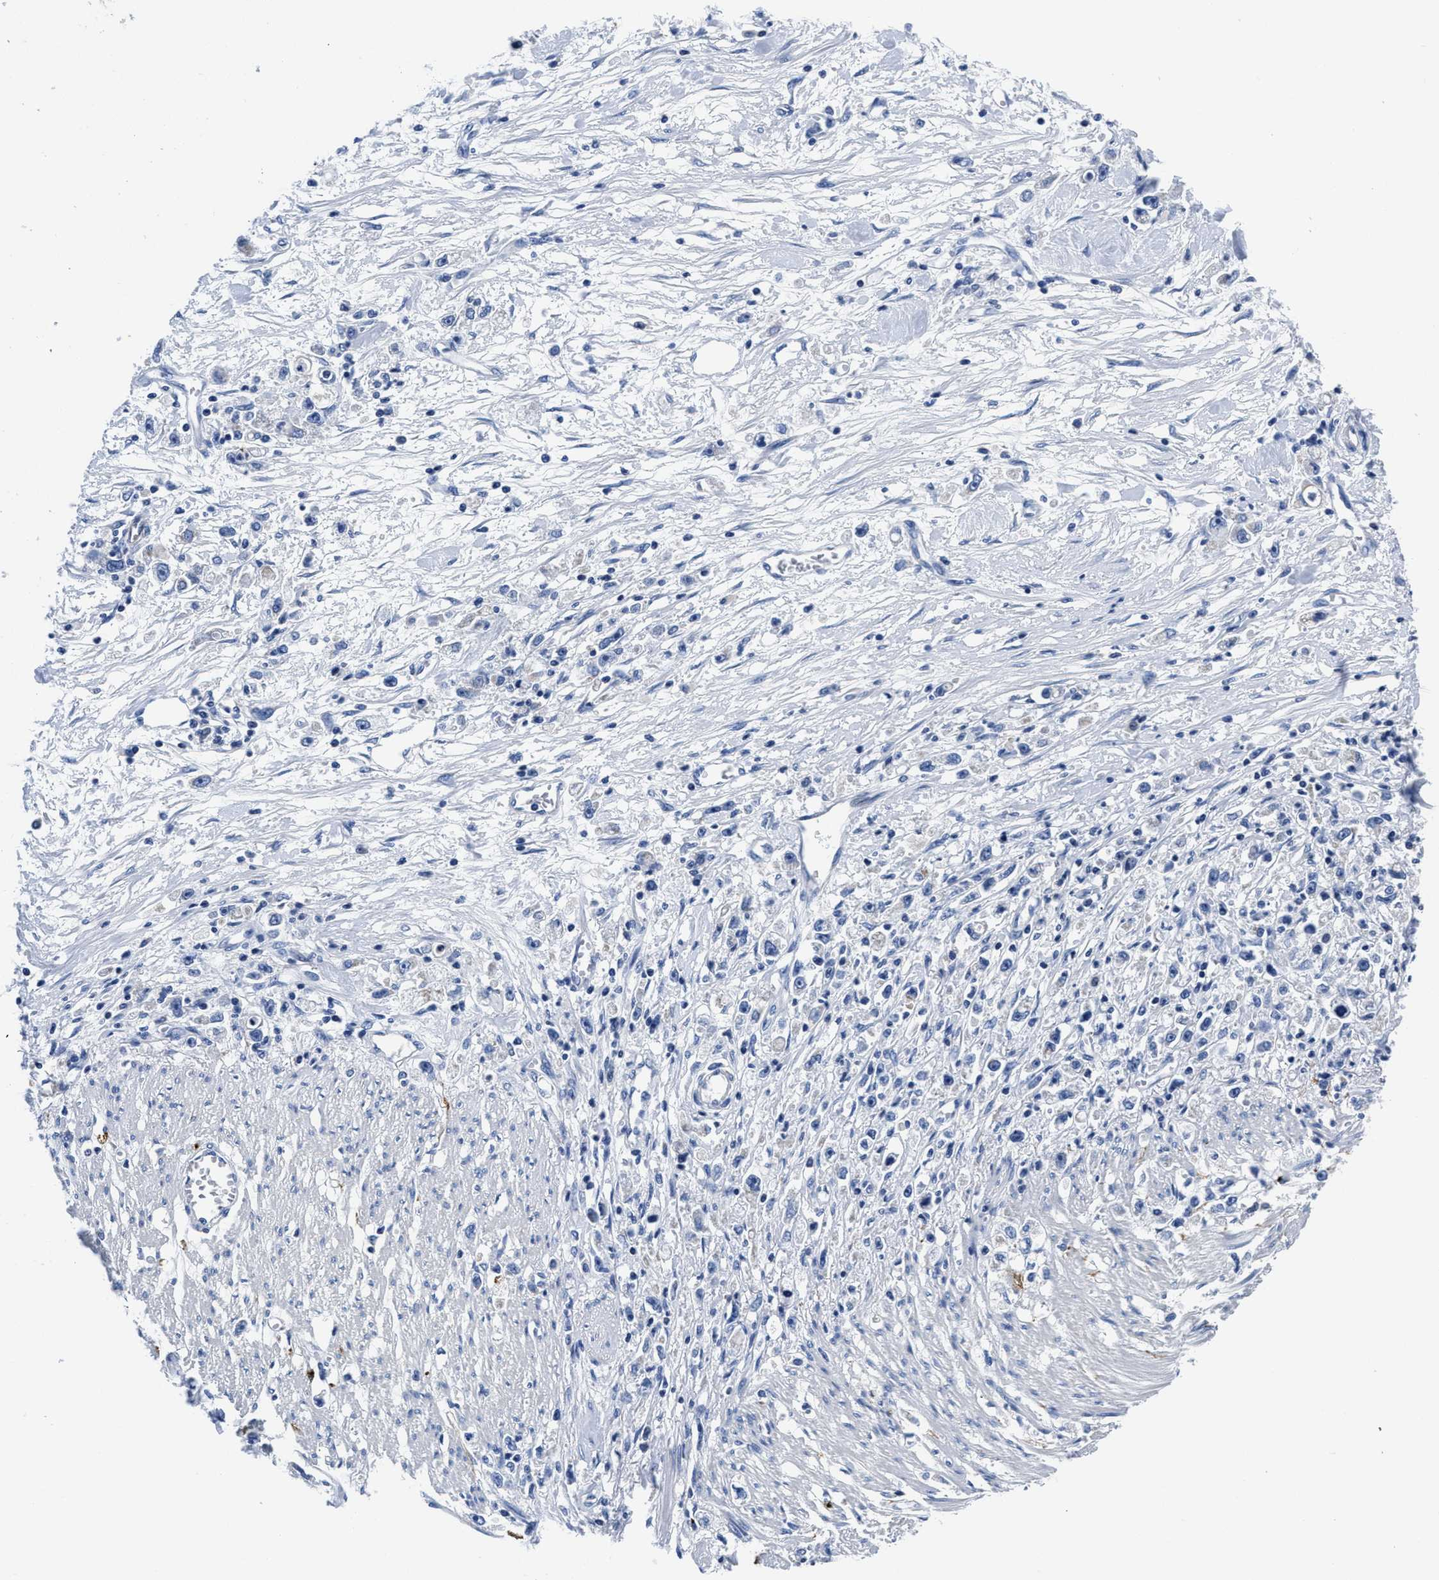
{"staining": {"intensity": "negative", "quantity": "none", "location": "none"}, "tissue": "stomach cancer", "cell_type": "Tumor cells", "image_type": "cancer", "snomed": [{"axis": "morphology", "description": "Adenocarcinoma, NOS"}, {"axis": "topography", "description": "Stomach"}], "caption": "Immunohistochemistry image of neoplastic tissue: human adenocarcinoma (stomach) stained with DAB (3,3'-diaminobenzidine) displays no significant protein positivity in tumor cells.", "gene": "SLC35F1", "patient": {"sex": "female", "age": 59}}